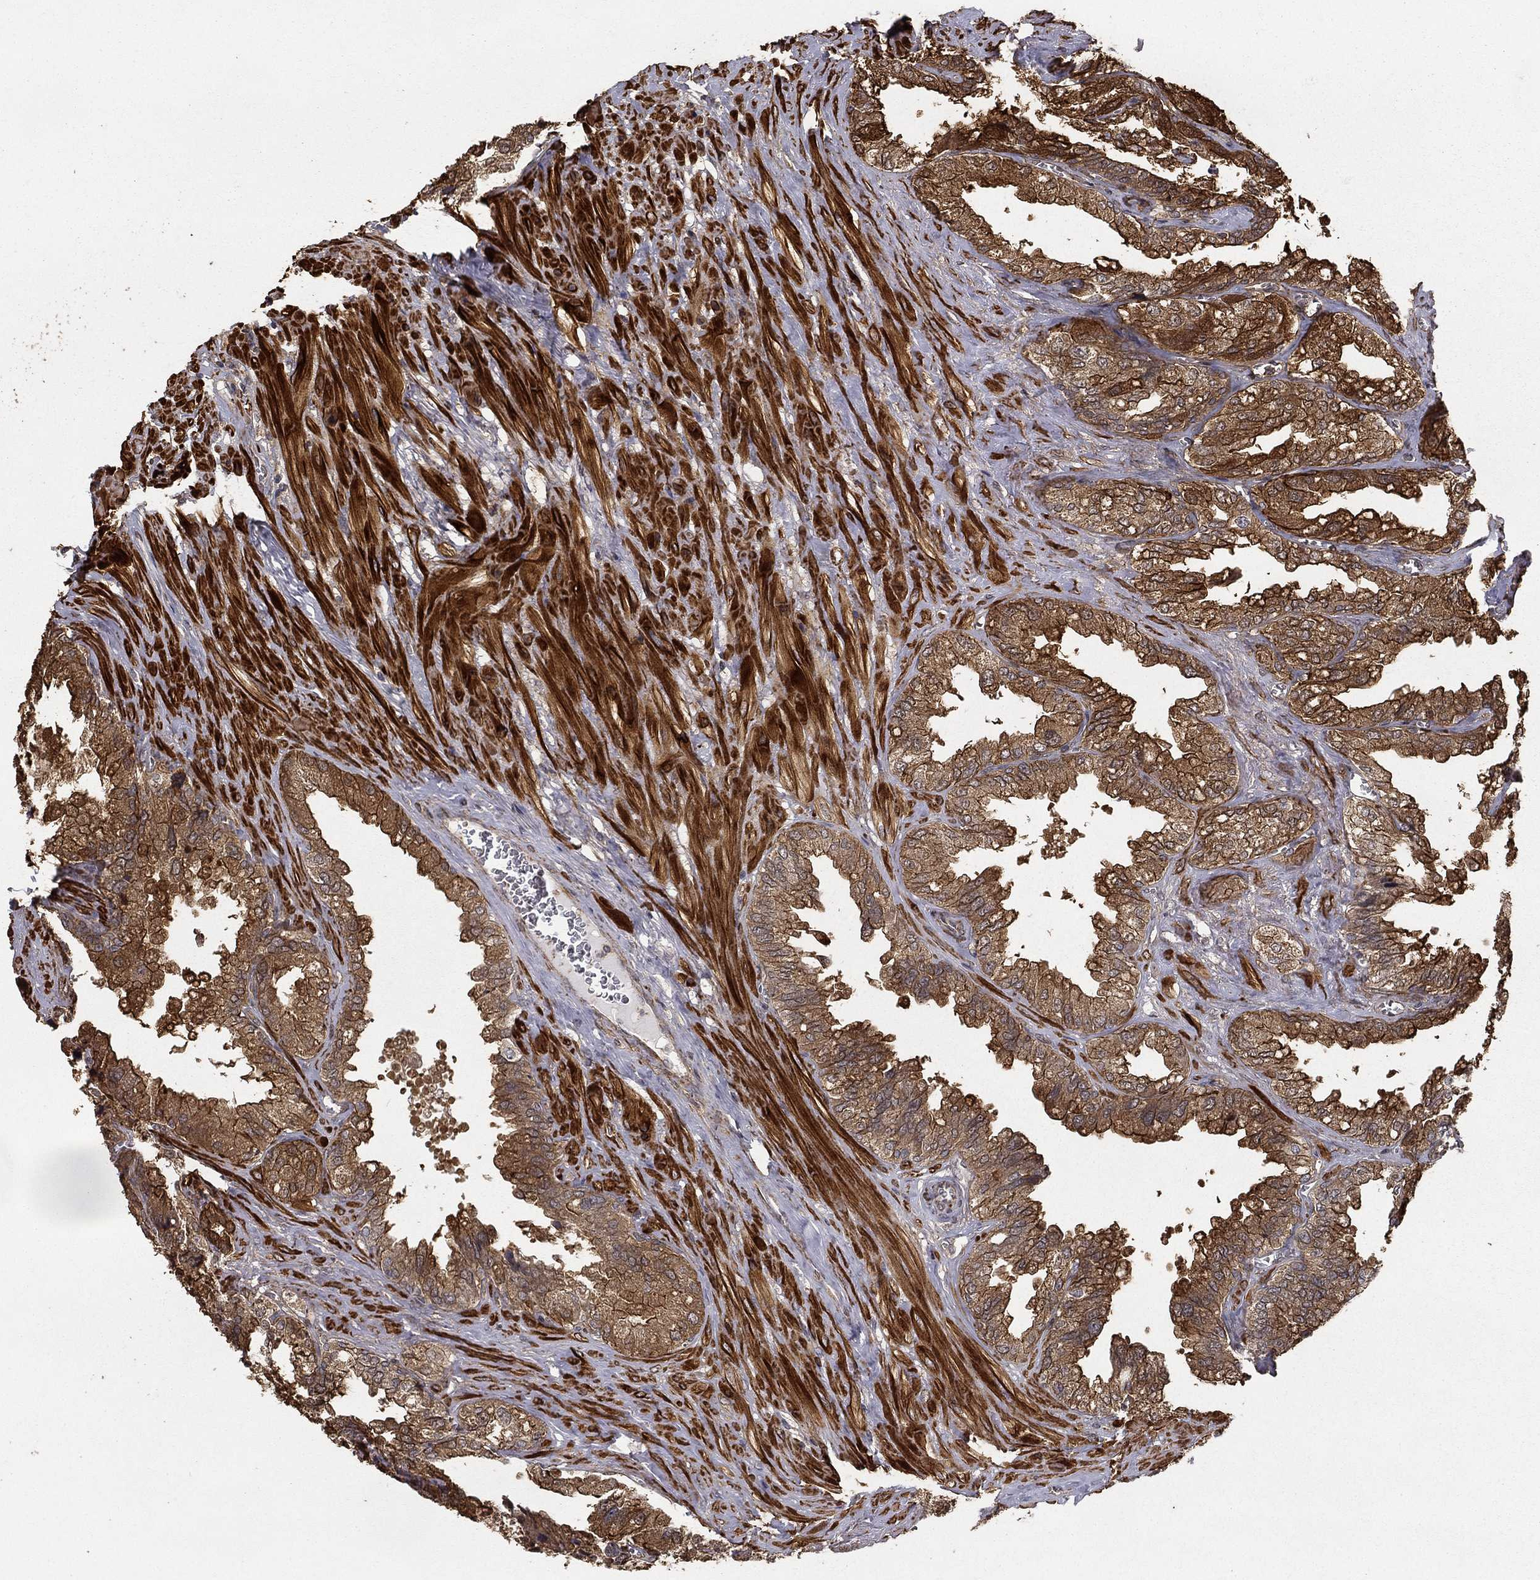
{"staining": {"intensity": "moderate", "quantity": ">75%", "location": "cytoplasmic/membranous"}, "tissue": "seminal vesicle", "cell_type": "Glandular cells", "image_type": "normal", "snomed": [{"axis": "morphology", "description": "Normal tissue, NOS"}, {"axis": "topography", "description": "Seminal veicle"}], "caption": "The micrograph demonstrates a brown stain indicating the presence of a protein in the cytoplasmic/membranous of glandular cells in seminal vesicle.", "gene": "HABP4", "patient": {"sex": "male", "age": 67}}